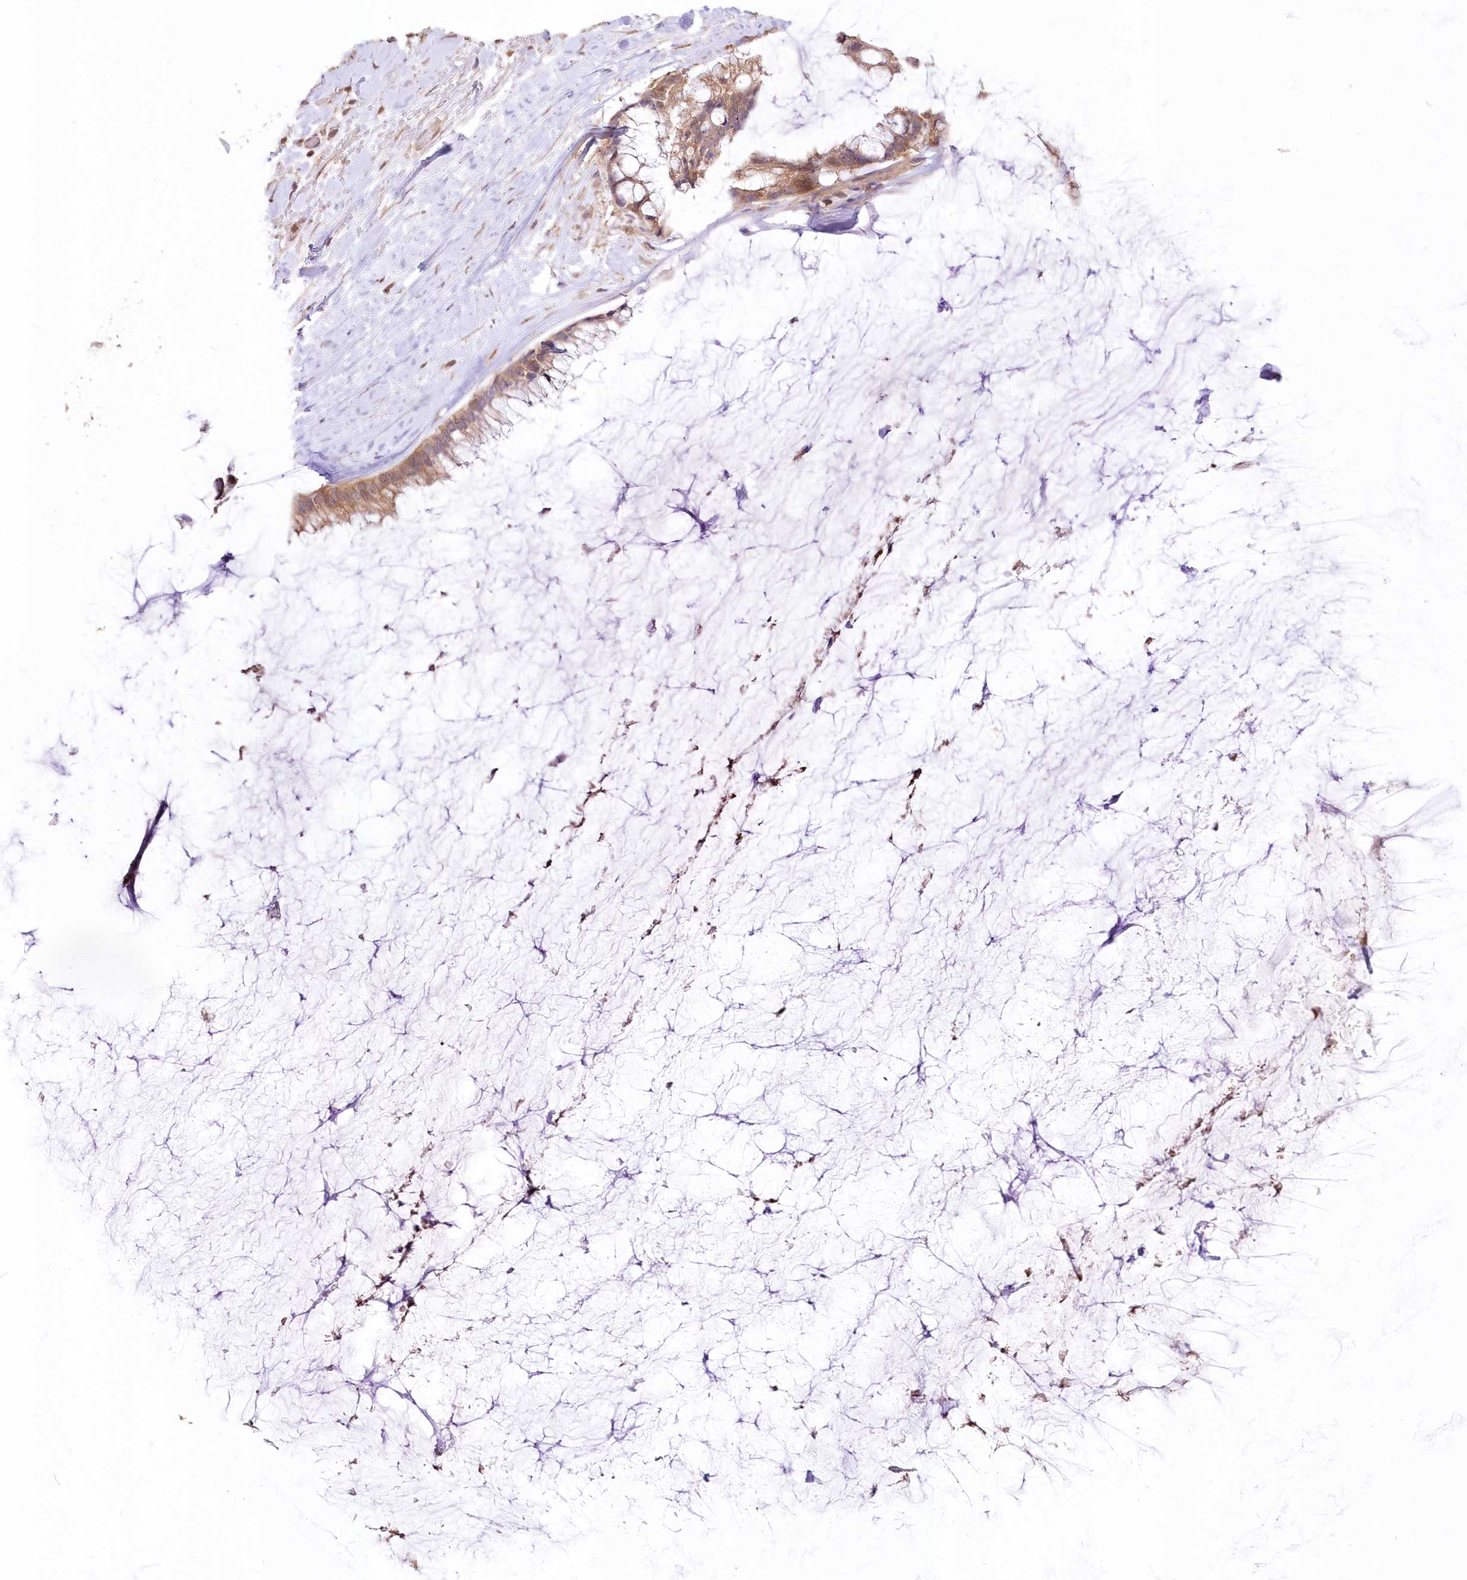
{"staining": {"intensity": "moderate", "quantity": ">75%", "location": "cytoplasmic/membranous"}, "tissue": "ovarian cancer", "cell_type": "Tumor cells", "image_type": "cancer", "snomed": [{"axis": "morphology", "description": "Cystadenocarcinoma, mucinous, NOS"}, {"axis": "topography", "description": "Ovary"}], "caption": "Moderate cytoplasmic/membranous protein positivity is identified in approximately >75% of tumor cells in ovarian cancer. Ihc stains the protein of interest in brown and the nuclei are stained blue.", "gene": "STK17B", "patient": {"sex": "female", "age": 39}}